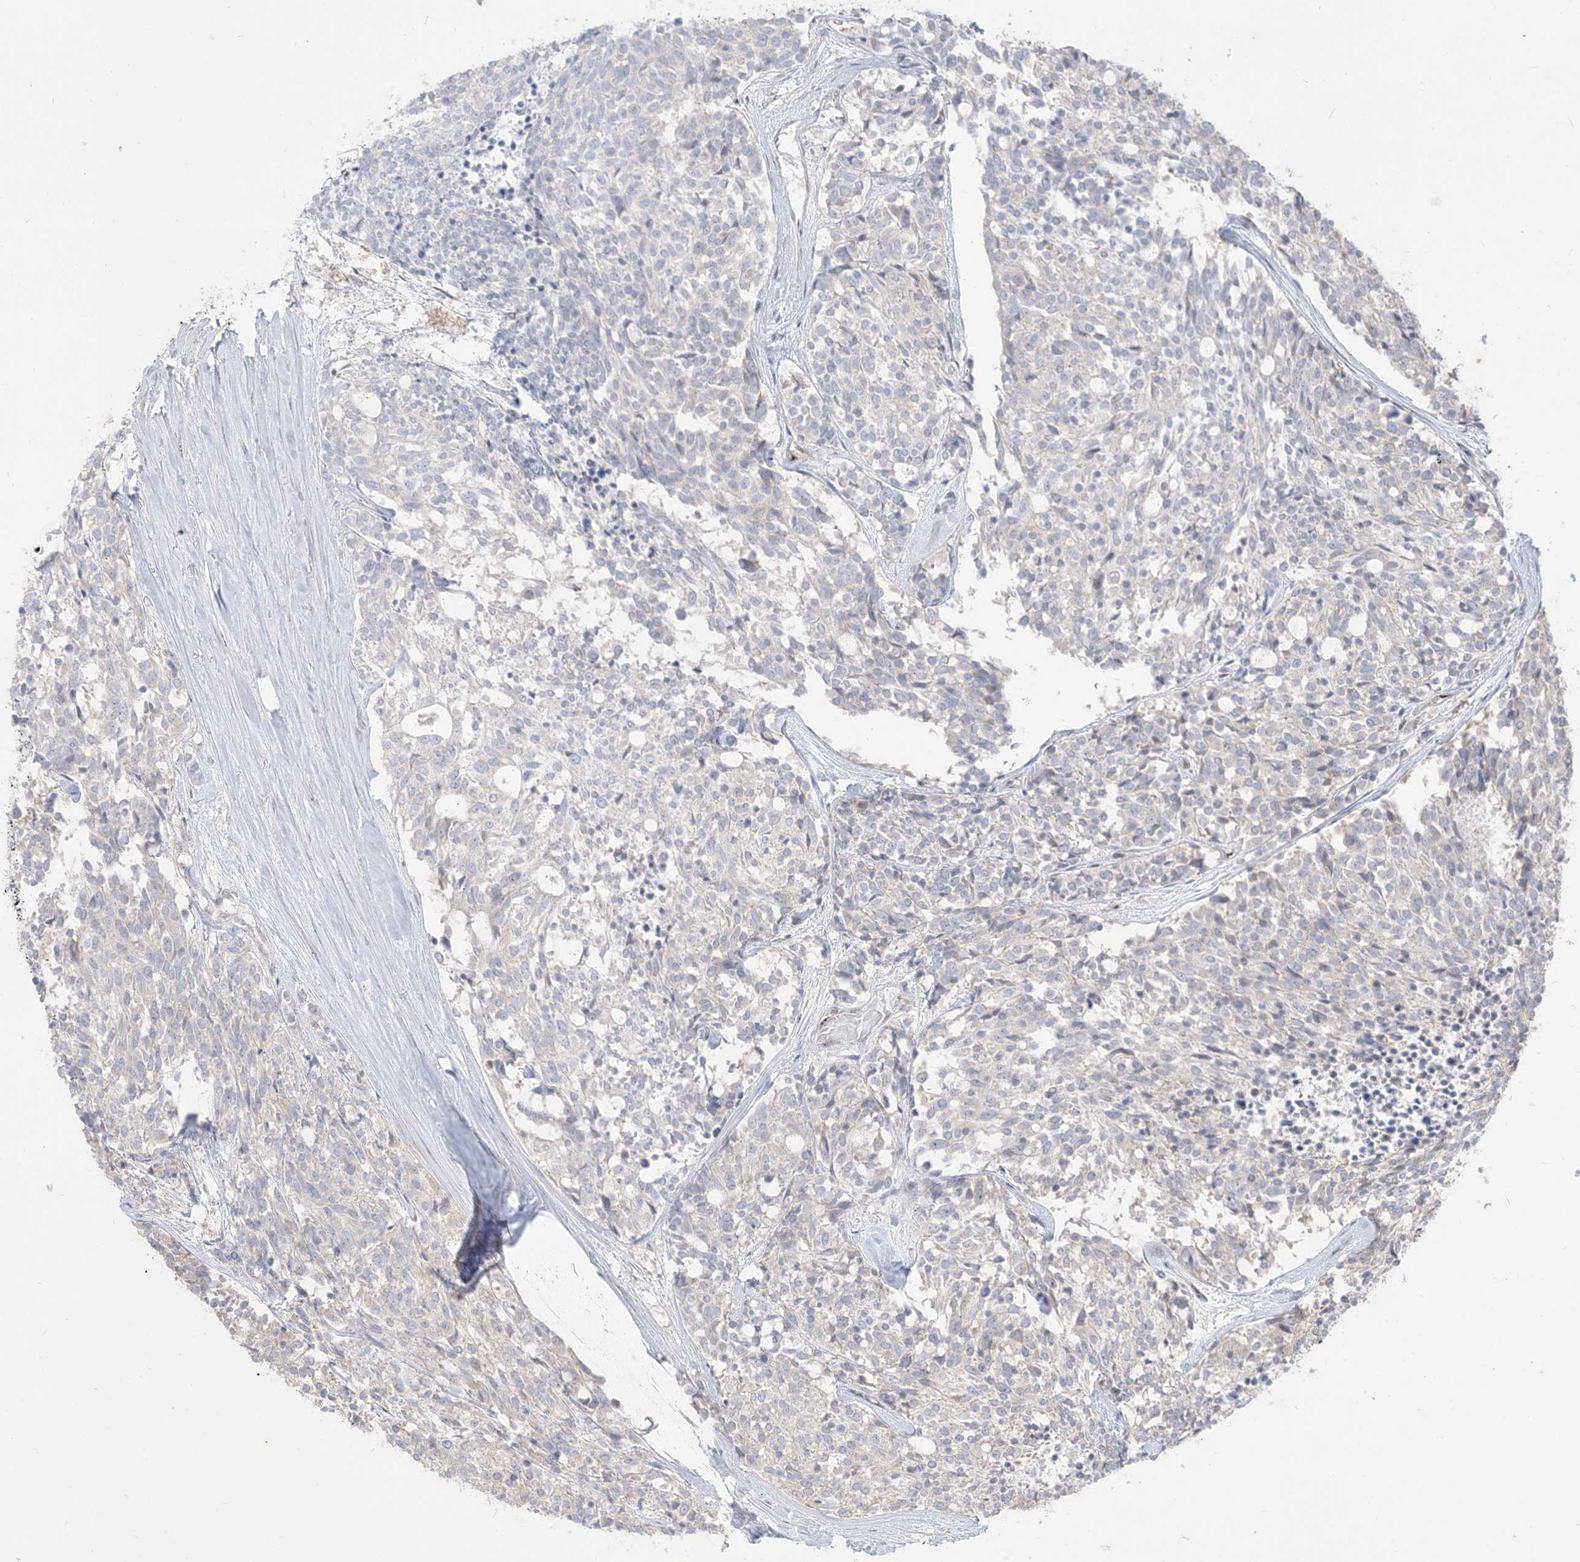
{"staining": {"intensity": "negative", "quantity": "none", "location": "none"}, "tissue": "carcinoid", "cell_type": "Tumor cells", "image_type": "cancer", "snomed": [{"axis": "morphology", "description": "Carcinoid, malignant, NOS"}, {"axis": "topography", "description": "Pancreas"}], "caption": "IHC photomicrograph of human carcinoid stained for a protein (brown), which displays no staining in tumor cells.", "gene": "BHLHE40", "patient": {"sex": "female", "age": 54}}